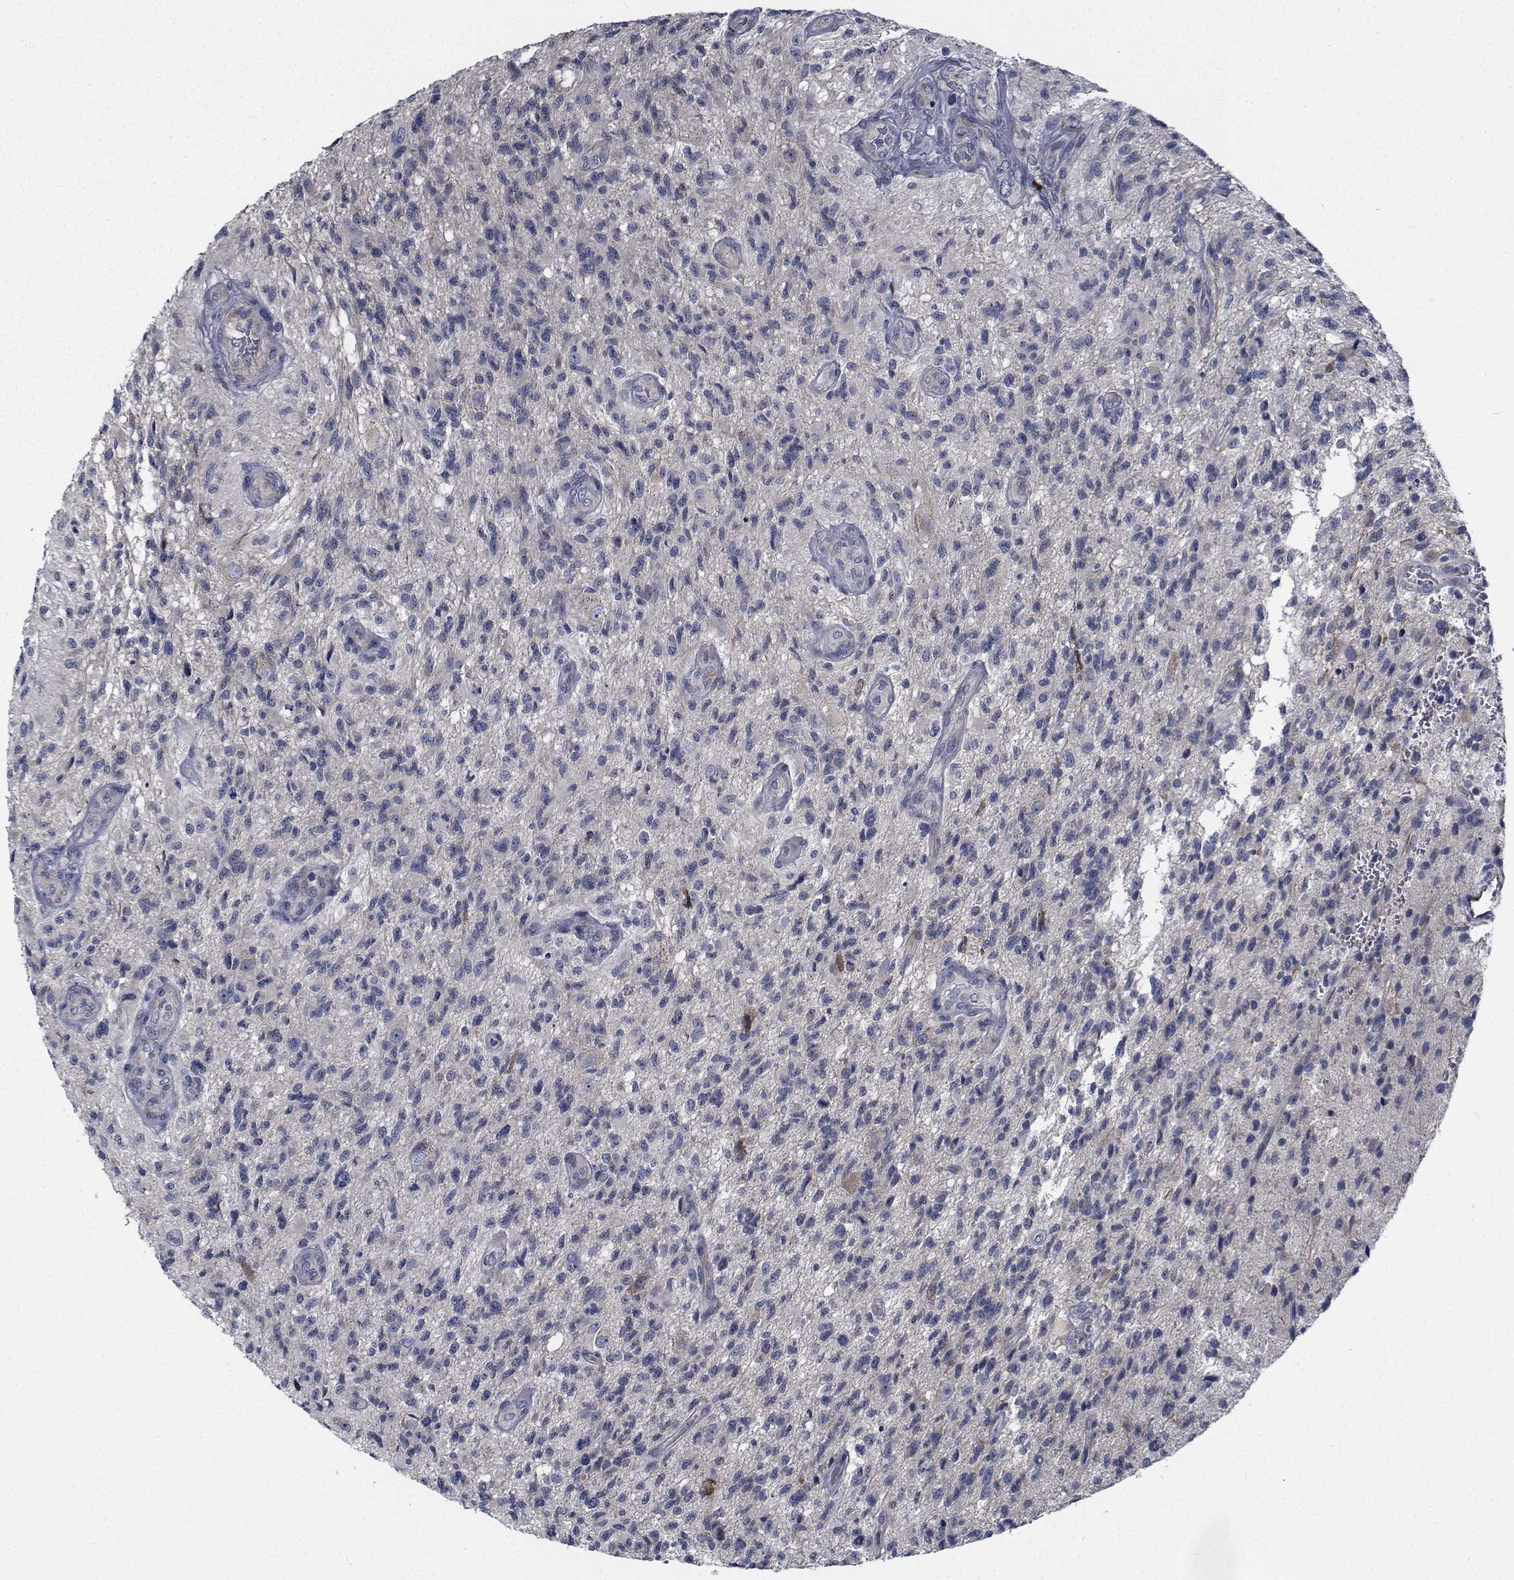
{"staining": {"intensity": "negative", "quantity": "none", "location": "none"}, "tissue": "glioma", "cell_type": "Tumor cells", "image_type": "cancer", "snomed": [{"axis": "morphology", "description": "Glioma, malignant, High grade"}, {"axis": "topography", "description": "Brain"}], "caption": "Immunohistochemistry (IHC) photomicrograph of human glioma stained for a protein (brown), which reveals no positivity in tumor cells.", "gene": "TTBK1", "patient": {"sex": "male", "age": 56}}